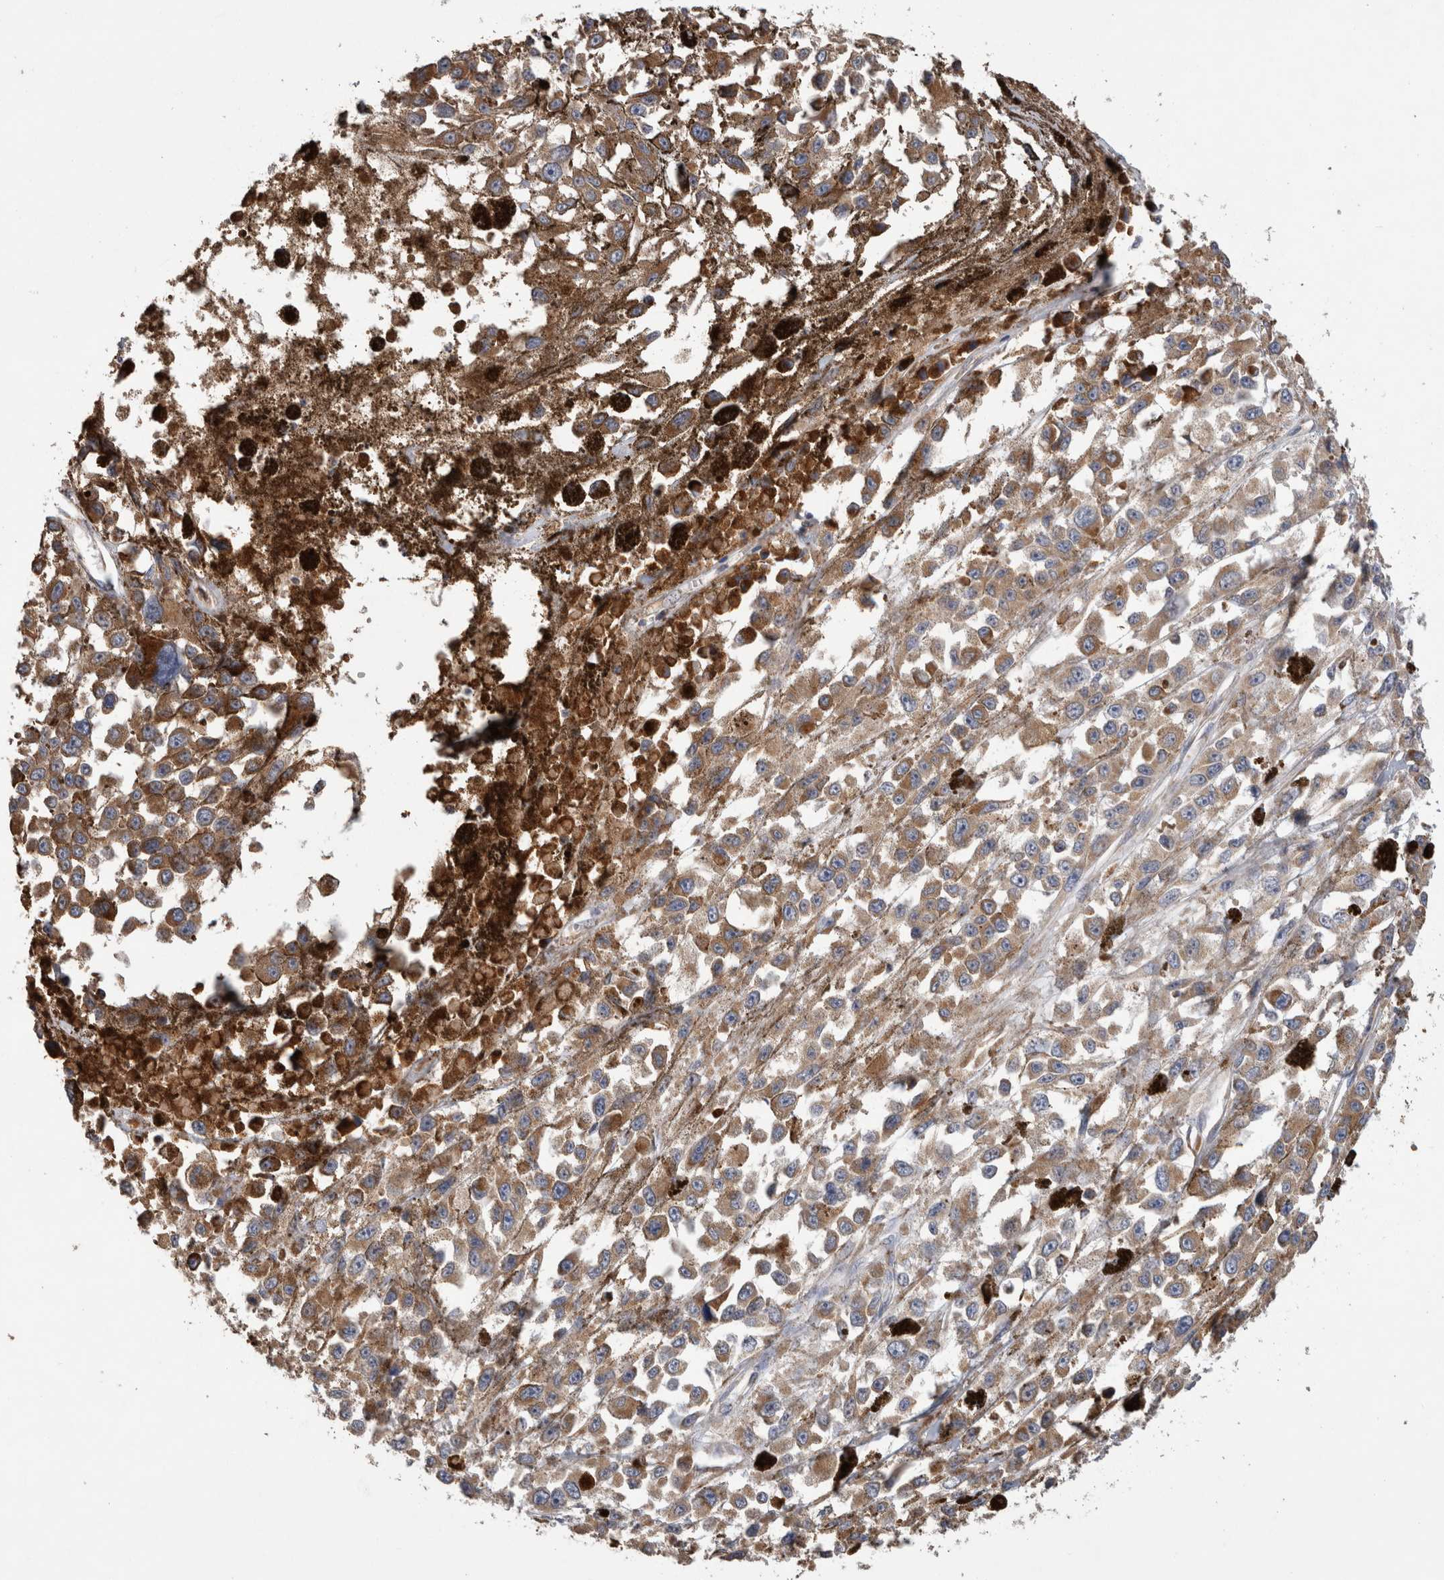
{"staining": {"intensity": "moderate", "quantity": ">75%", "location": "cytoplasmic/membranous"}, "tissue": "melanoma", "cell_type": "Tumor cells", "image_type": "cancer", "snomed": [{"axis": "morphology", "description": "Malignant melanoma, Metastatic site"}, {"axis": "topography", "description": "Lymph node"}], "caption": "Approximately >75% of tumor cells in human malignant melanoma (metastatic site) exhibit moderate cytoplasmic/membranous protein staining as visualized by brown immunohistochemical staining.", "gene": "IARS2", "patient": {"sex": "male", "age": 59}}